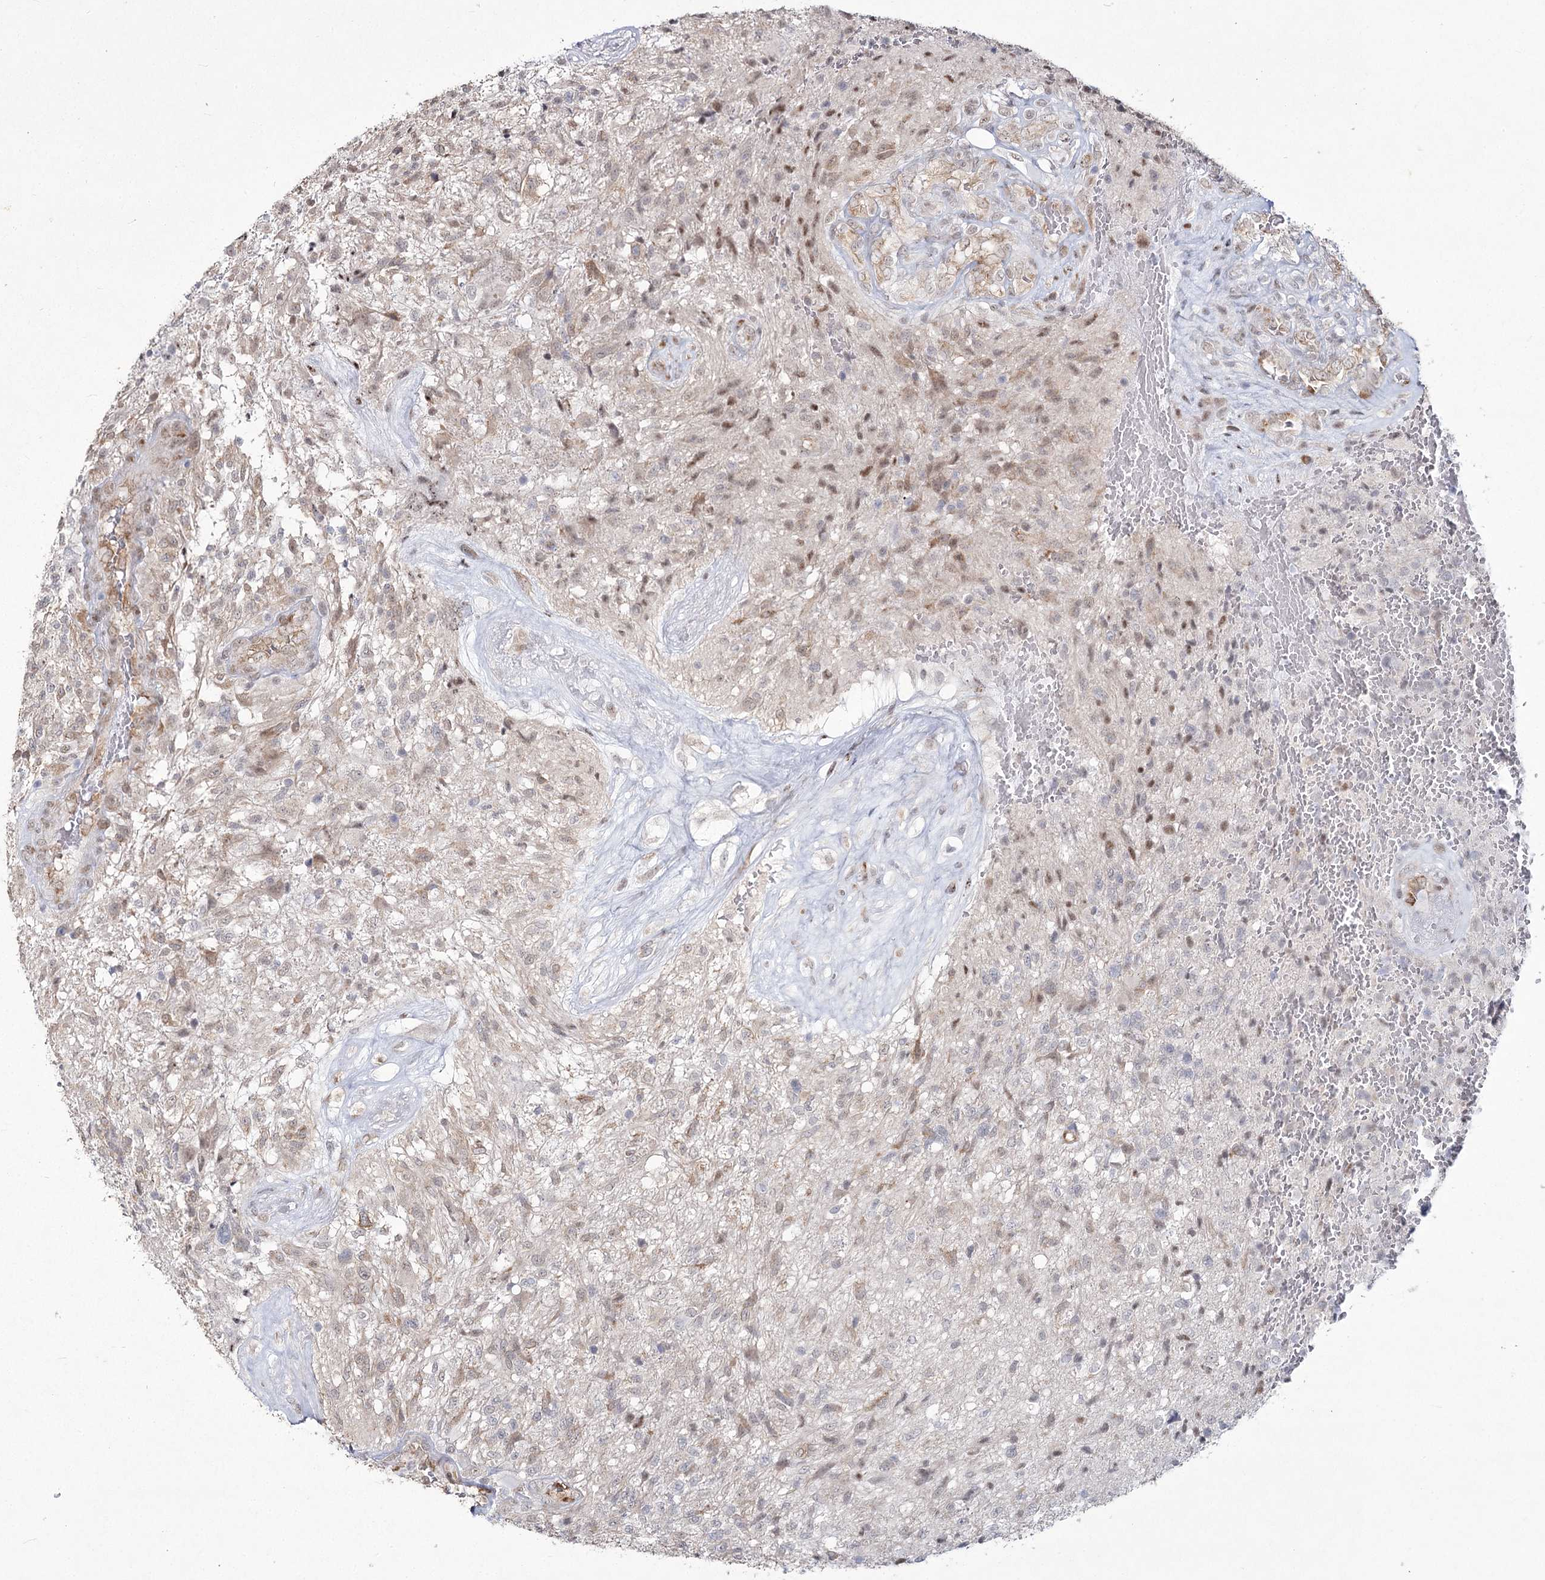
{"staining": {"intensity": "negative", "quantity": "none", "location": "none"}, "tissue": "glioma", "cell_type": "Tumor cells", "image_type": "cancer", "snomed": [{"axis": "morphology", "description": "Glioma, malignant, High grade"}, {"axis": "topography", "description": "Brain"}], "caption": "Immunohistochemistry (IHC) photomicrograph of human glioma stained for a protein (brown), which reveals no expression in tumor cells. Brightfield microscopy of immunohistochemistry (IHC) stained with DAB (brown) and hematoxylin (blue), captured at high magnification.", "gene": "YBX3", "patient": {"sex": "male", "age": 56}}